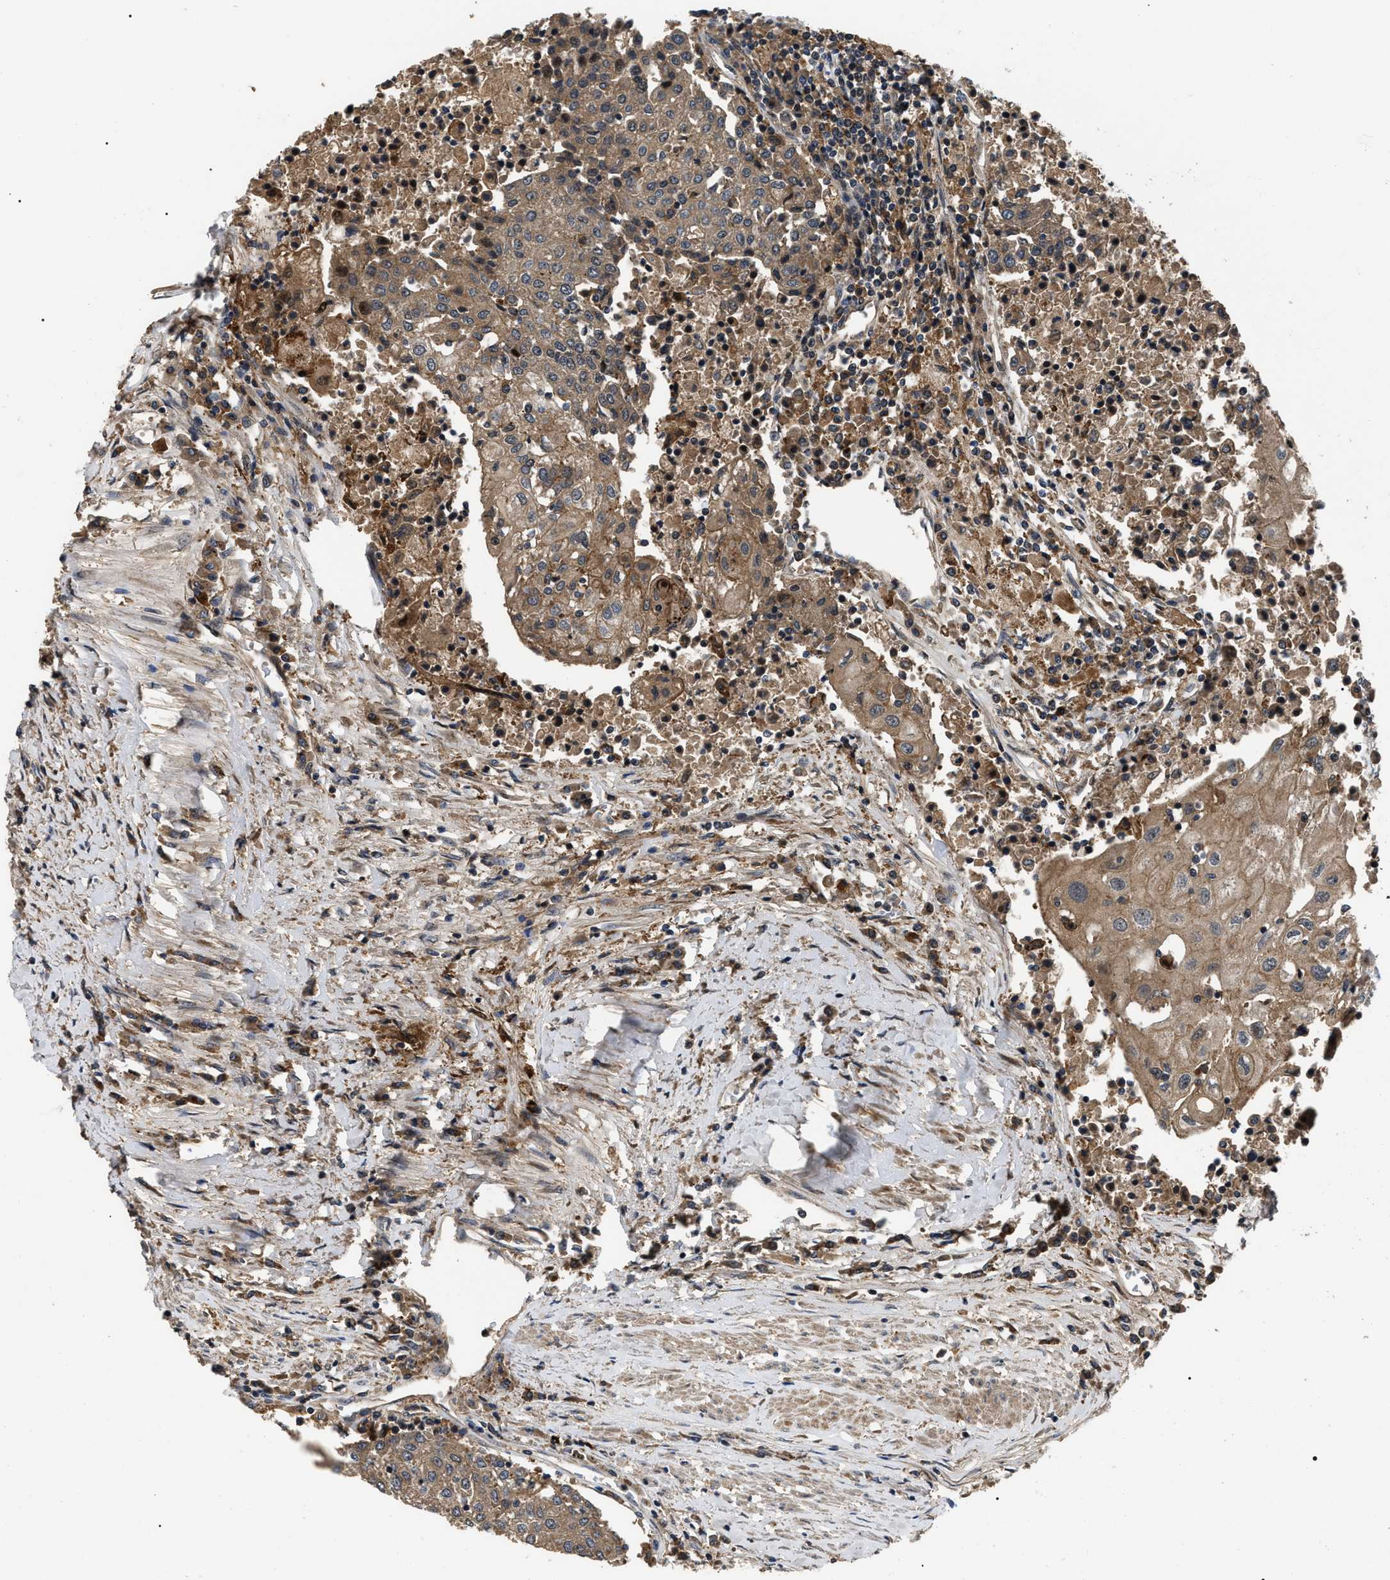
{"staining": {"intensity": "moderate", "quantity": ">75%", "location": "cytoplasmic/membranous"}, "tissue": "urothelial cancer", "cell_type": "Tumor cells", "image_type": "cancer", "snomed": [{"axis": "morphology", "description": "Urothelial carcinoma, High grade"}, {"axis": "topography", "description": "Urinary bladder"}], "caption": "An image of high-grade urothelial carcinoma stained for a protein exhibits moderate cytoplasmic/membranous brown staining in tumor cells. Using DAB (brown) and hematoxylin (blue) stains, captured at high magnification using brightfield microscopy.", "gene": "PPWD1", "patient": {"sex": "female", "age": 85}}